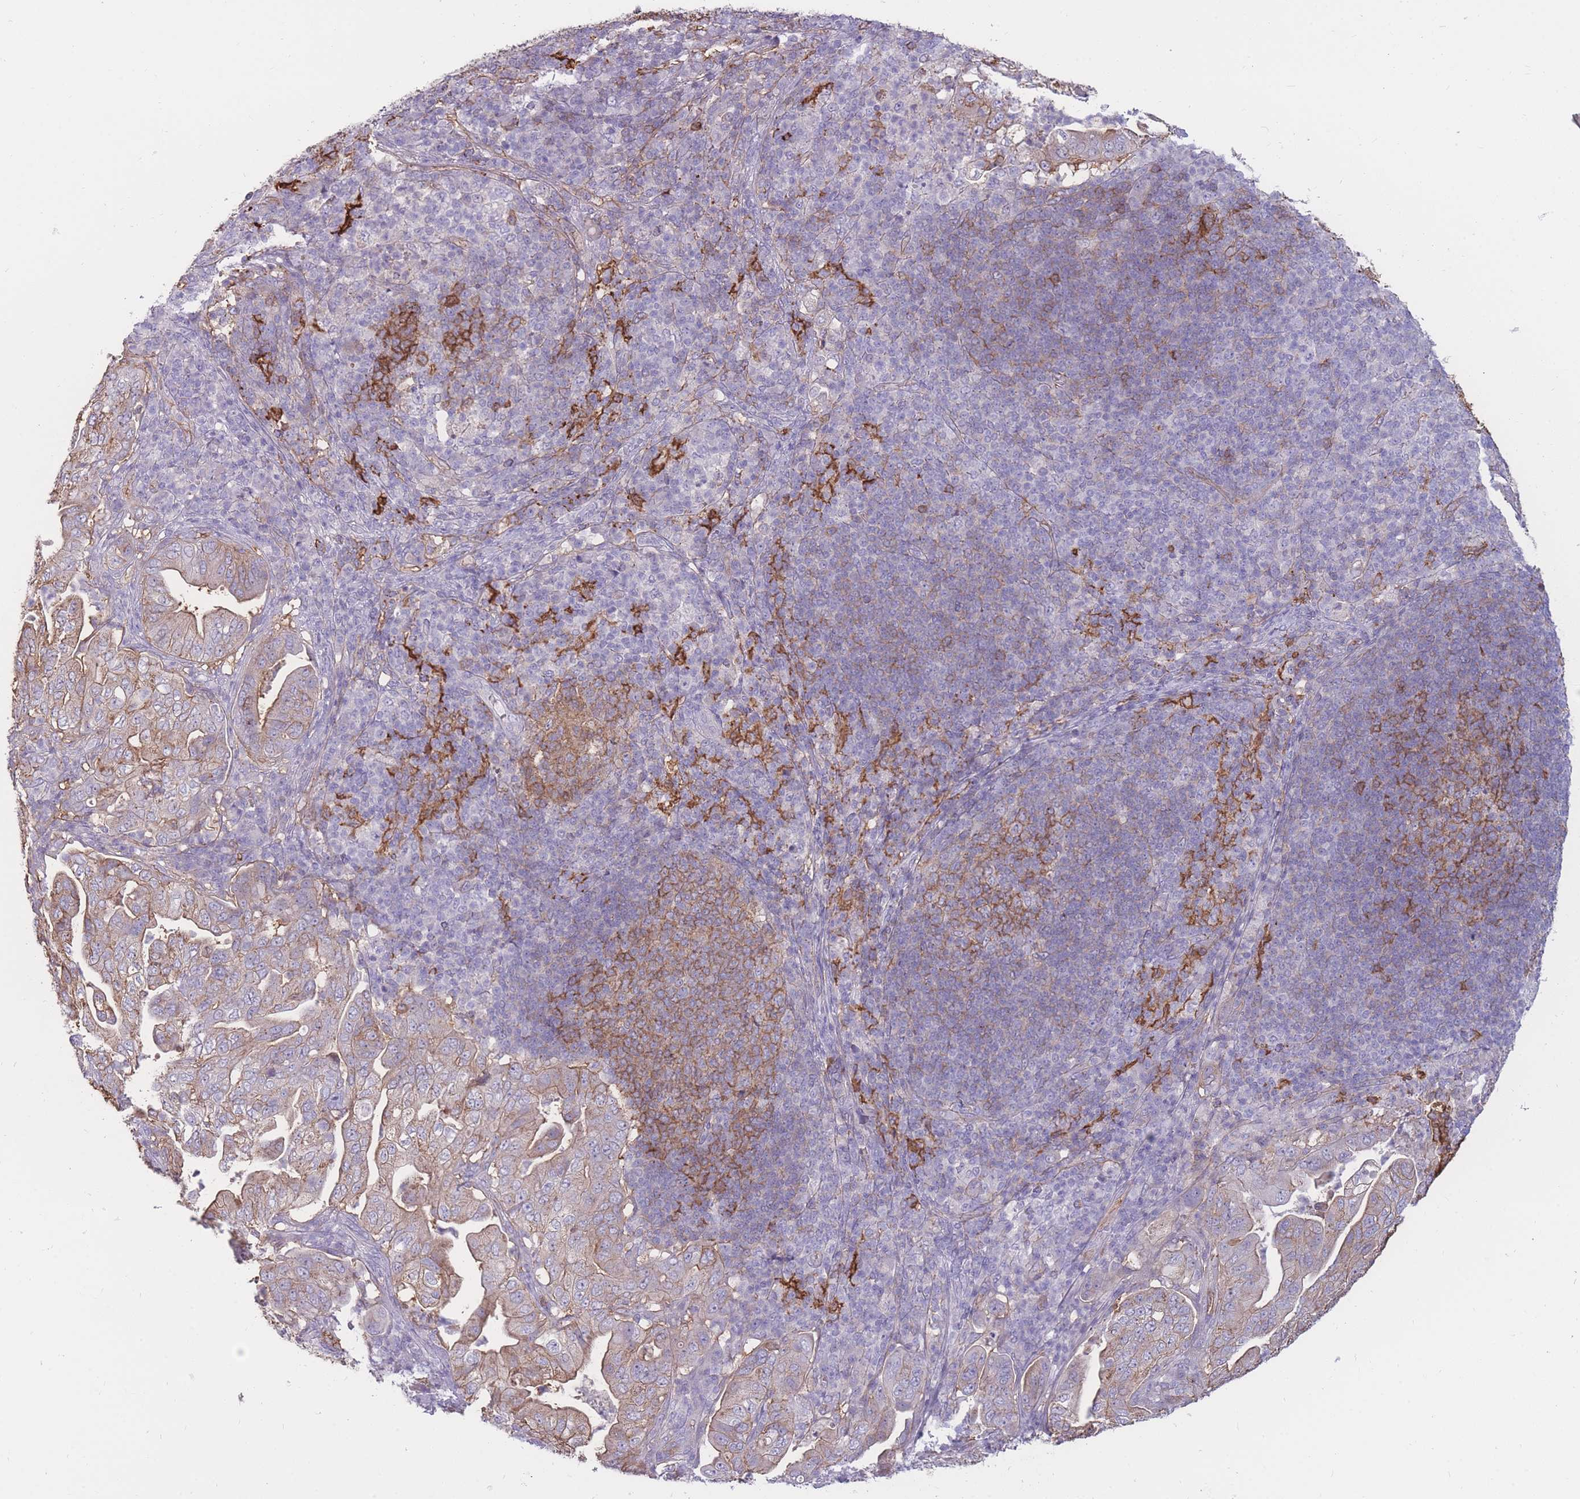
{"staining": {"intensity": "moderate", "quantity": "25%-75%", "location": "cytoplasmic/membranous"}, "tissue": "pancreatic cancer", "cell_type": "Tumor cells", "image_type": "cancer", "snomed": [{"axis": "morphology", "description": "Normal tissue, NOS"}, {"axis": "morphology", "description": "Adenocarcinoma, NOS"}, {"axis": "topography", "description": "Lymph node"}, {"axis": "topography", "description": "Pancreas"}], "caption": "DAB (3,3'-diaminobenzidine) immunohistochemical staining of pancreatic cancer exhibits moderate cytoplasmic/membranous protein expression in about 25%-75% of tumor cells.", "gene": "GNA11", "patient": {"sex": "female", "age": 67}}